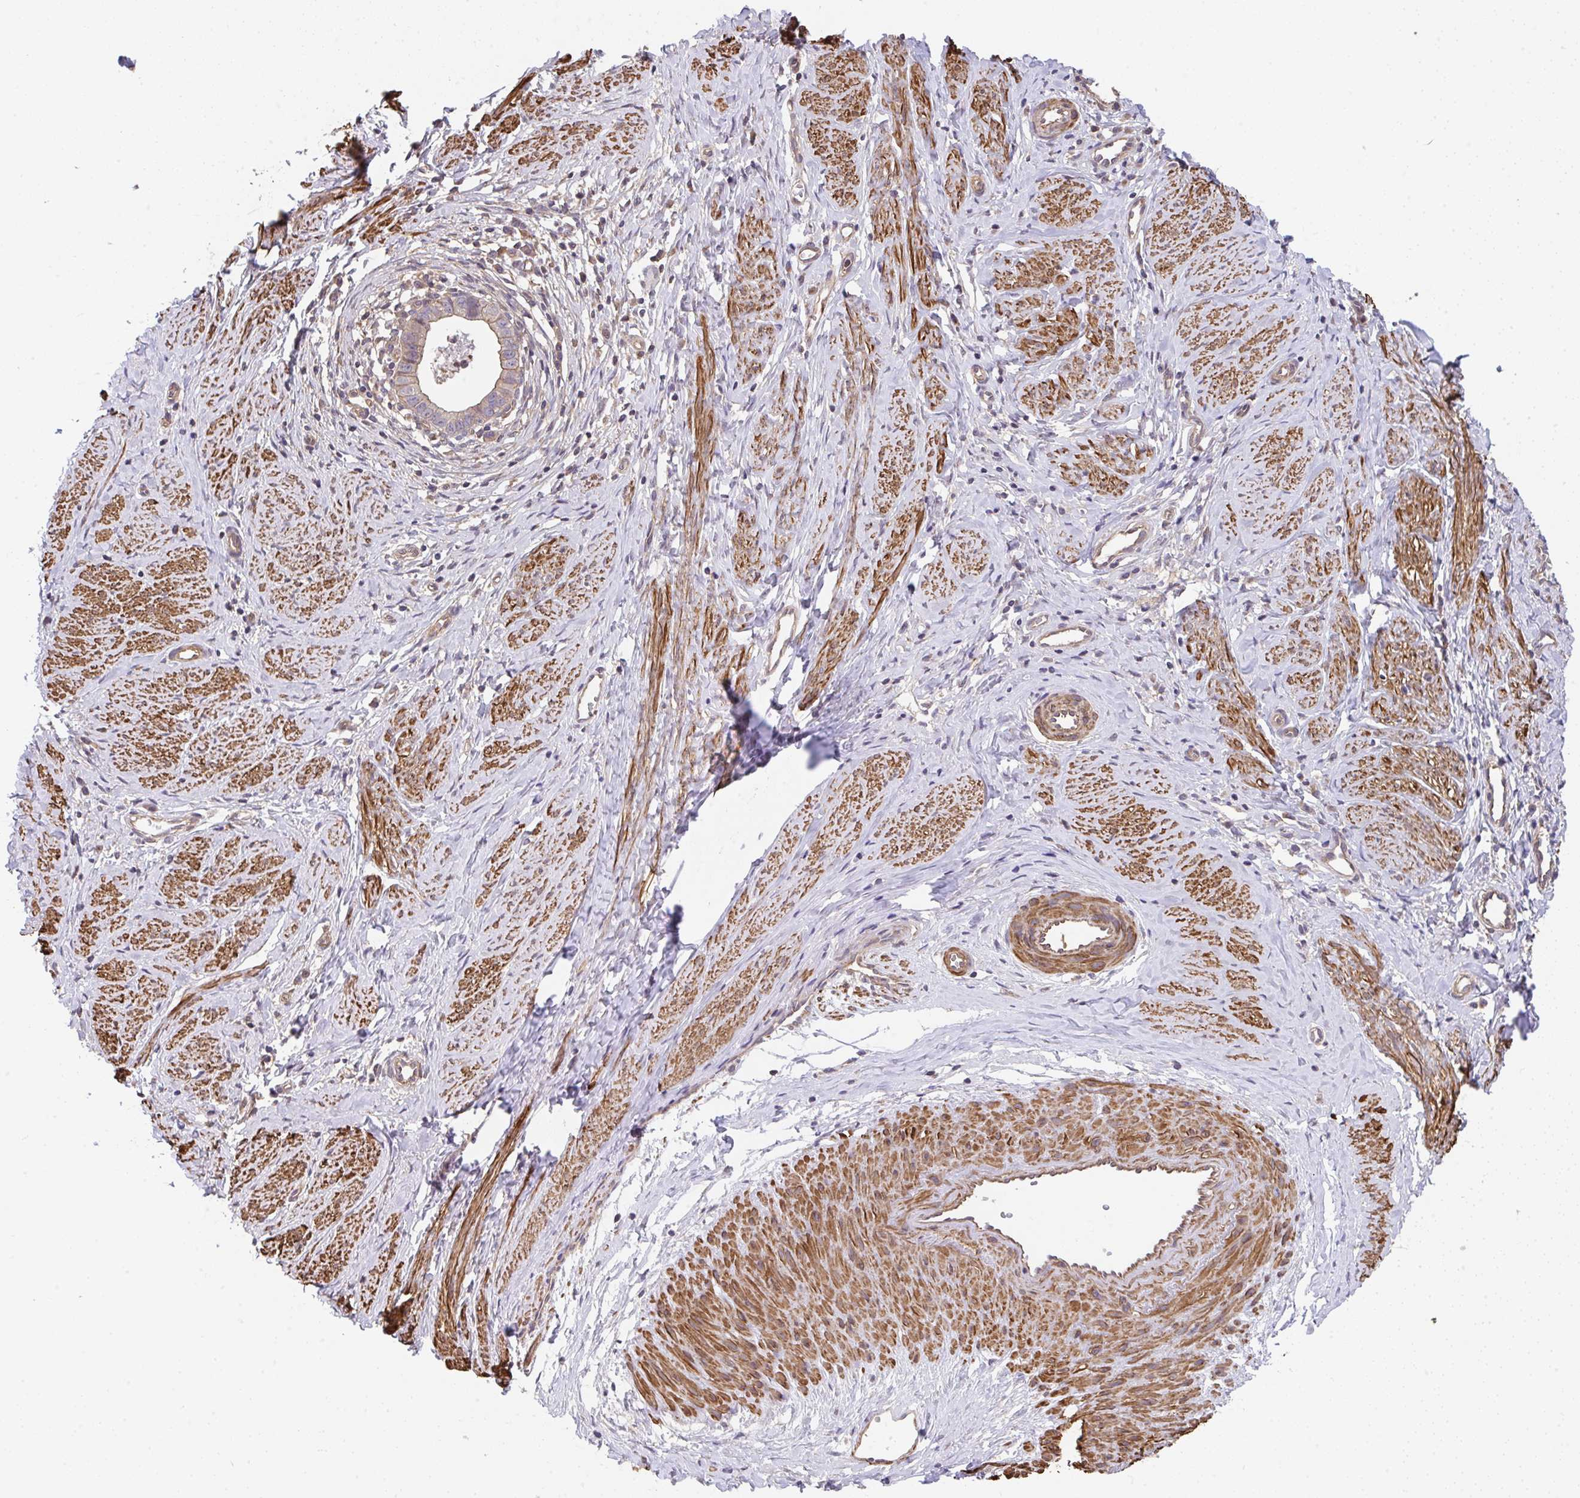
{"staining": {"intensity": "weak", "quantity": ">75%", "location": "cytoplasmic/membranous"}, "tissue": "cervical cancer", "cell_type": "Tumor cells", "image_type": "cancer", "snomed": [{"axis": "morphology", "description": "Adenocarcinoma, NOS"}, {"axis": "topography", "description": "Cervix"}], "caption": "DAB (3,3'-diaminobenzidine) immunohistochemical staining of cervical cancer exhibits weak cytoplasmic/membranous protein expression in approximately >75% of tumor cells. (brown staining indicates protein expression, while blue staining denotes nuclei).", "gene": "ZNF696", "patient": {"sex": "female", "age": 36}}